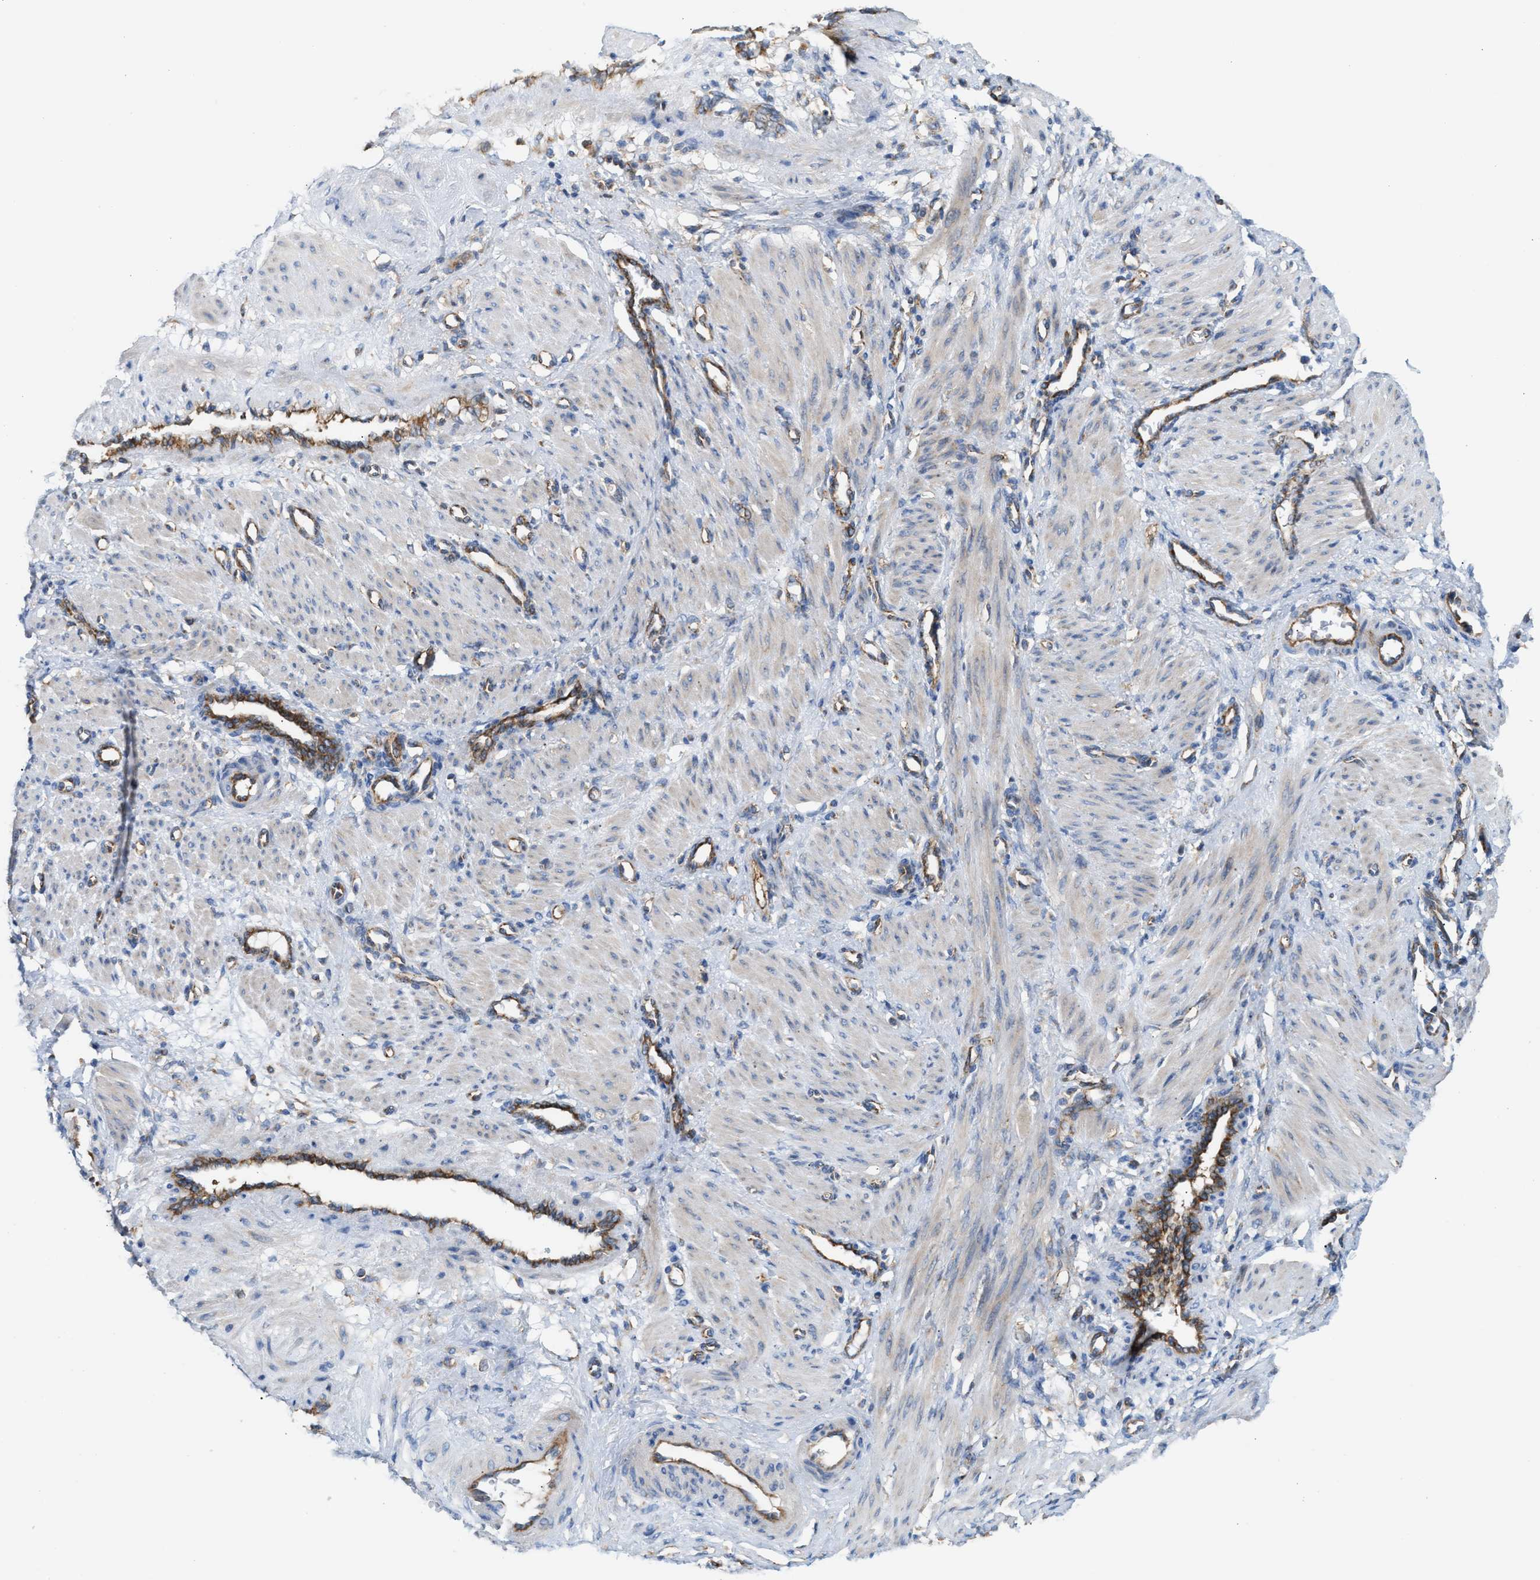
{"staining": {"intensity": "negative", "quantity": "none", "location": "none"}, "tissue": "smooth muscle", "cell_type": "Smooth muscle cells", "image_type": "normal", "snomed": [{"axis": "morphology", "description": "Normal tissue, NOS"}, {"axis": "topography", "description": "Endometrium"}], "caption": "Smooth muscle cells show no significant protein positivity in unremarkable smooth muscle. (DAB IHC, high magnification).", "gene": "TBC1D15", "patient": {"sex": "female", "age": 33}}